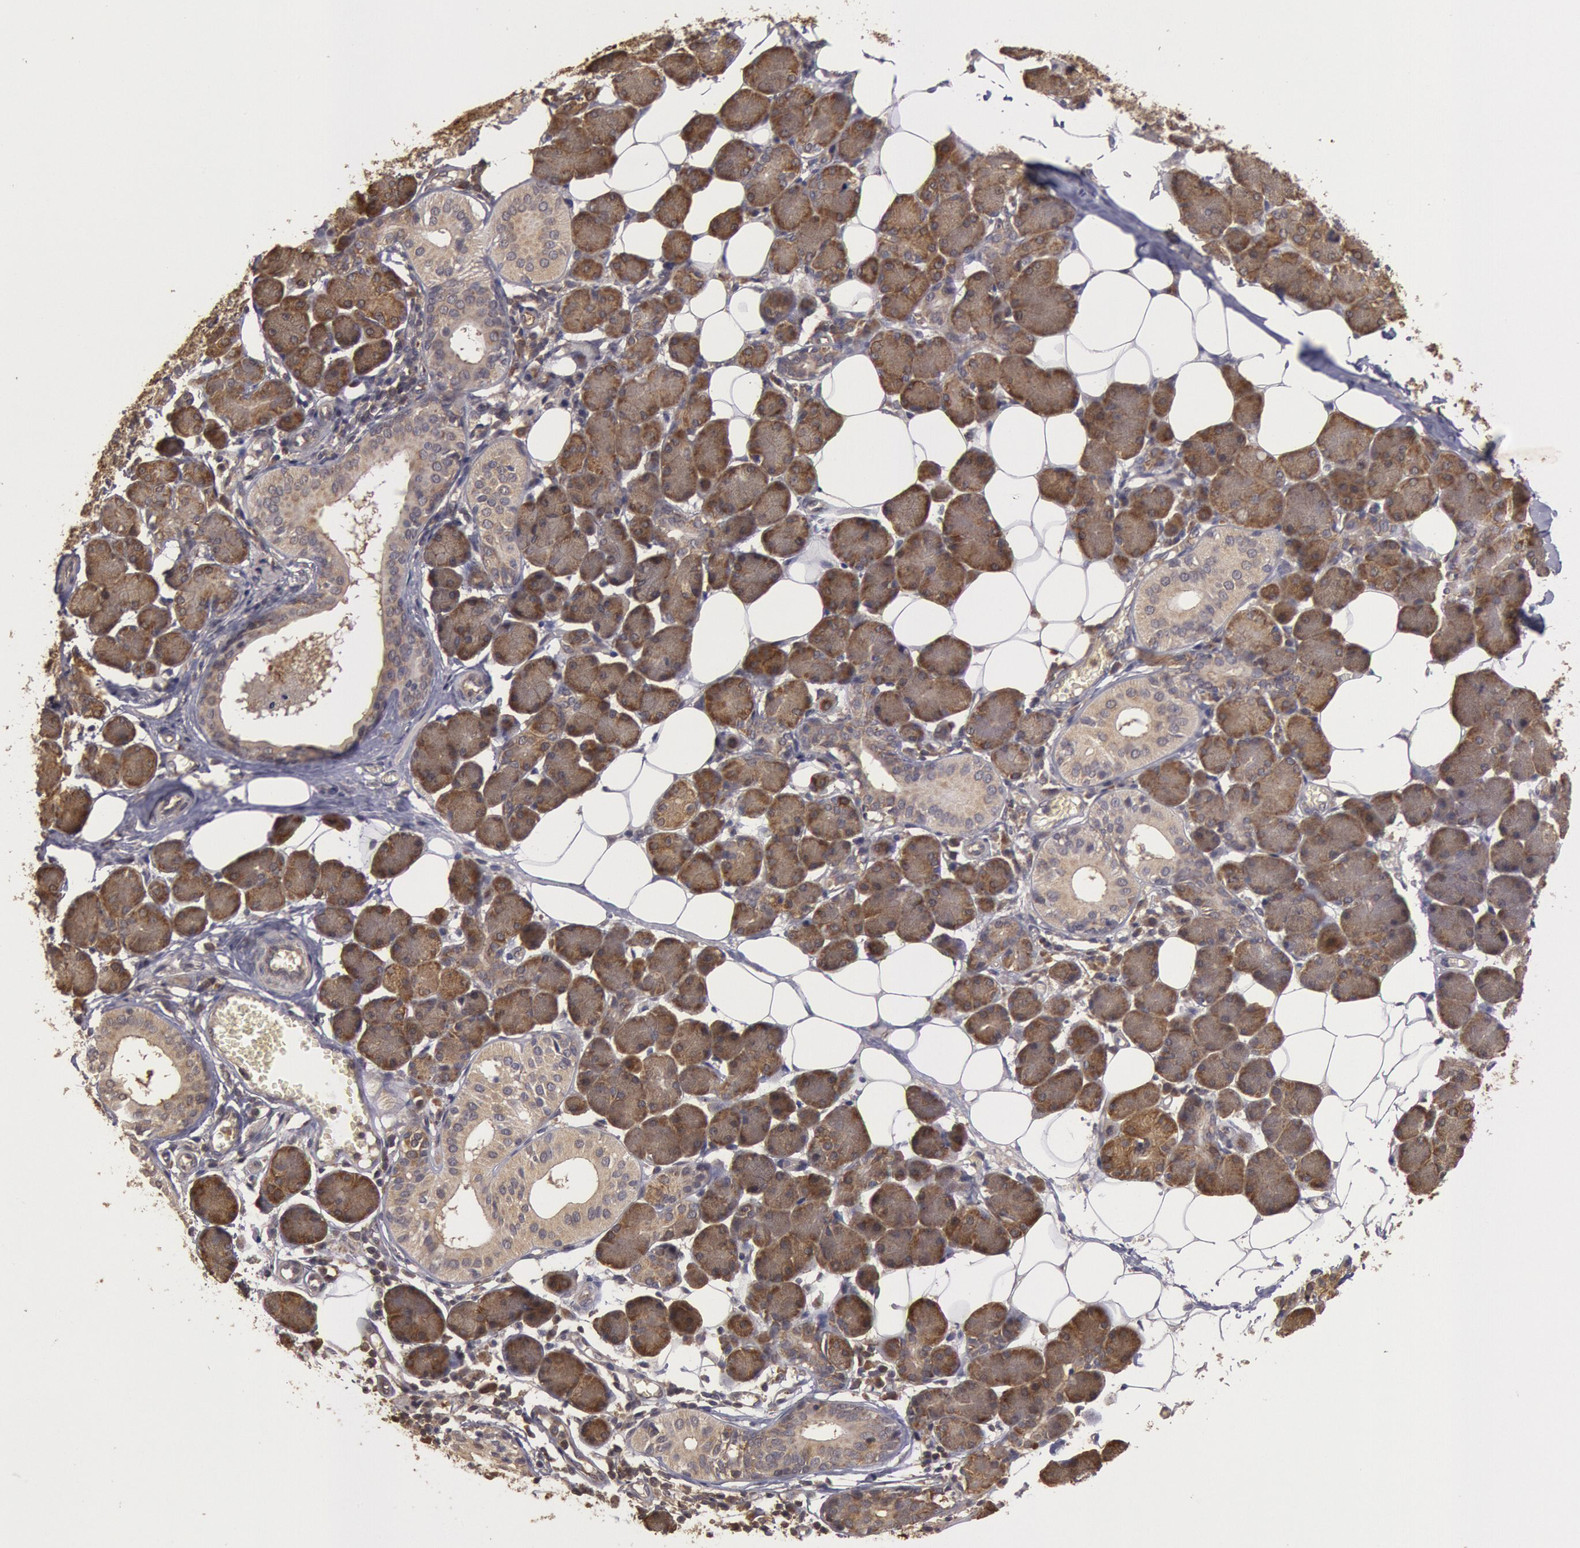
{"staining": {"intensity": "moderate", "quantity": ">75%", "location": "cytoplasmic/membranous"}, "tissue": "salivary gland", "cell_type": "Glandular cells", "image_type": "normal", "snomed": [{"axis": "morphology", "description": "Normal tissue, NOS"}, {"axis": "morphology", "description": "Adenoma, NOS"}, {"axis": "topography", "description": "Salivary gland"}], "caption": "Immunohistochemical staining of normal human salivary gland exhibits moderate cytoplasmic/membranous protein positivity in approximately >75% of glandular cells.", "gene": "USP14", "patient": {"sex": "female", "age": 32}}